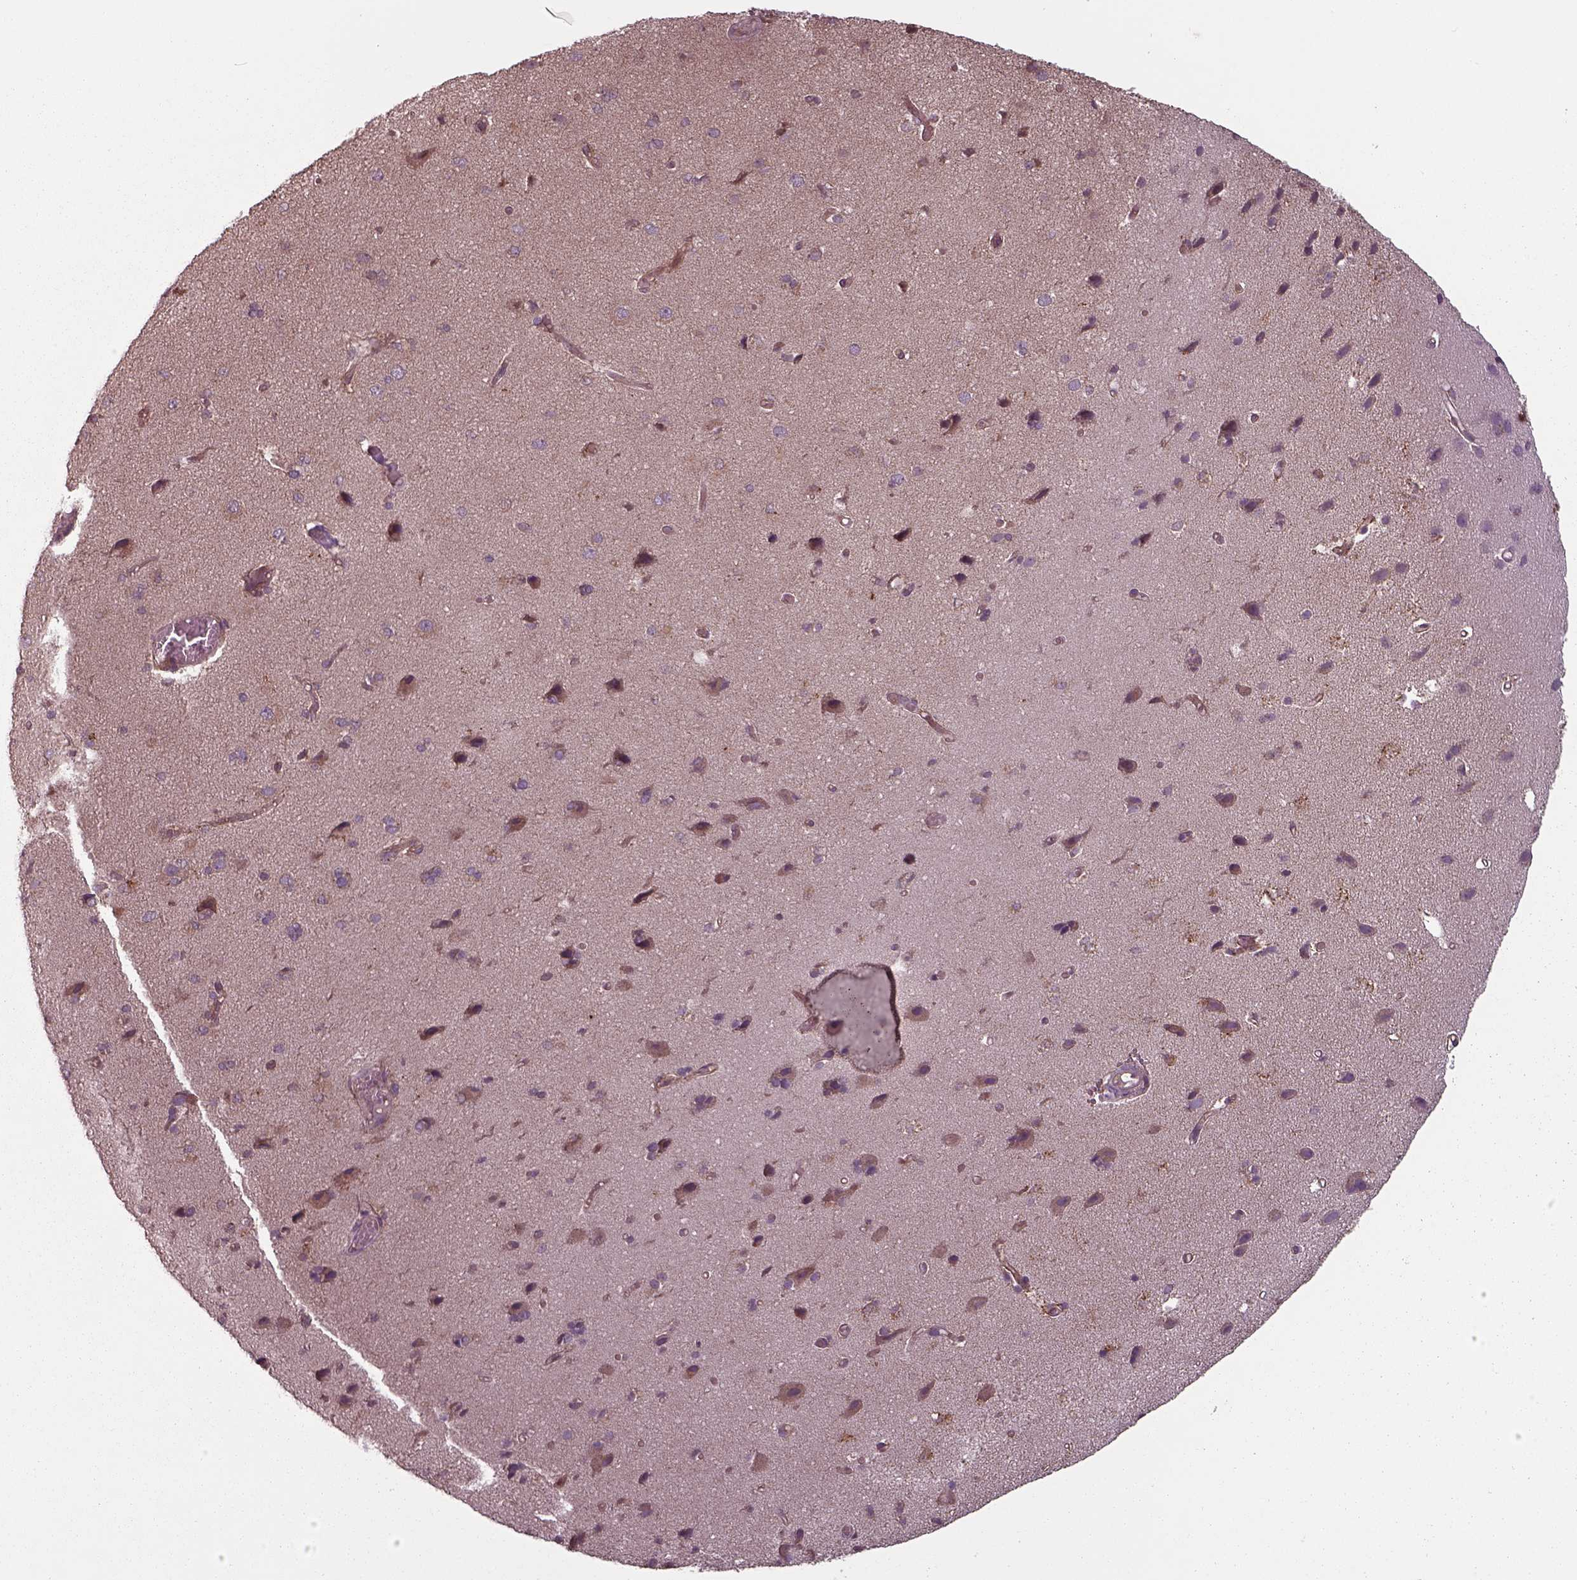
{"staining": {"intensity": "moderate", "quantity": ">75%", "location": "cytoplasmic/membranous"}, "tissue": "cerebral cortex", "cell_type": "Endothelial cells", "image_type": "normal", "snomed": [{"axis": "morphology", "description": "Normal tissue, NOS"}, {"axis": "morphology", "description": "Glioma, malignant, High grade"}, {"axis": "topography", "description": "Cerebral cortex"}], "caption": "Cerebral cortex stained with IHC shows moderate cytoplasmic/membranous expression in about >75% of endothelial cells.", "gene": "CHMP3", "patient": {"sex": "male", "age": 71}}